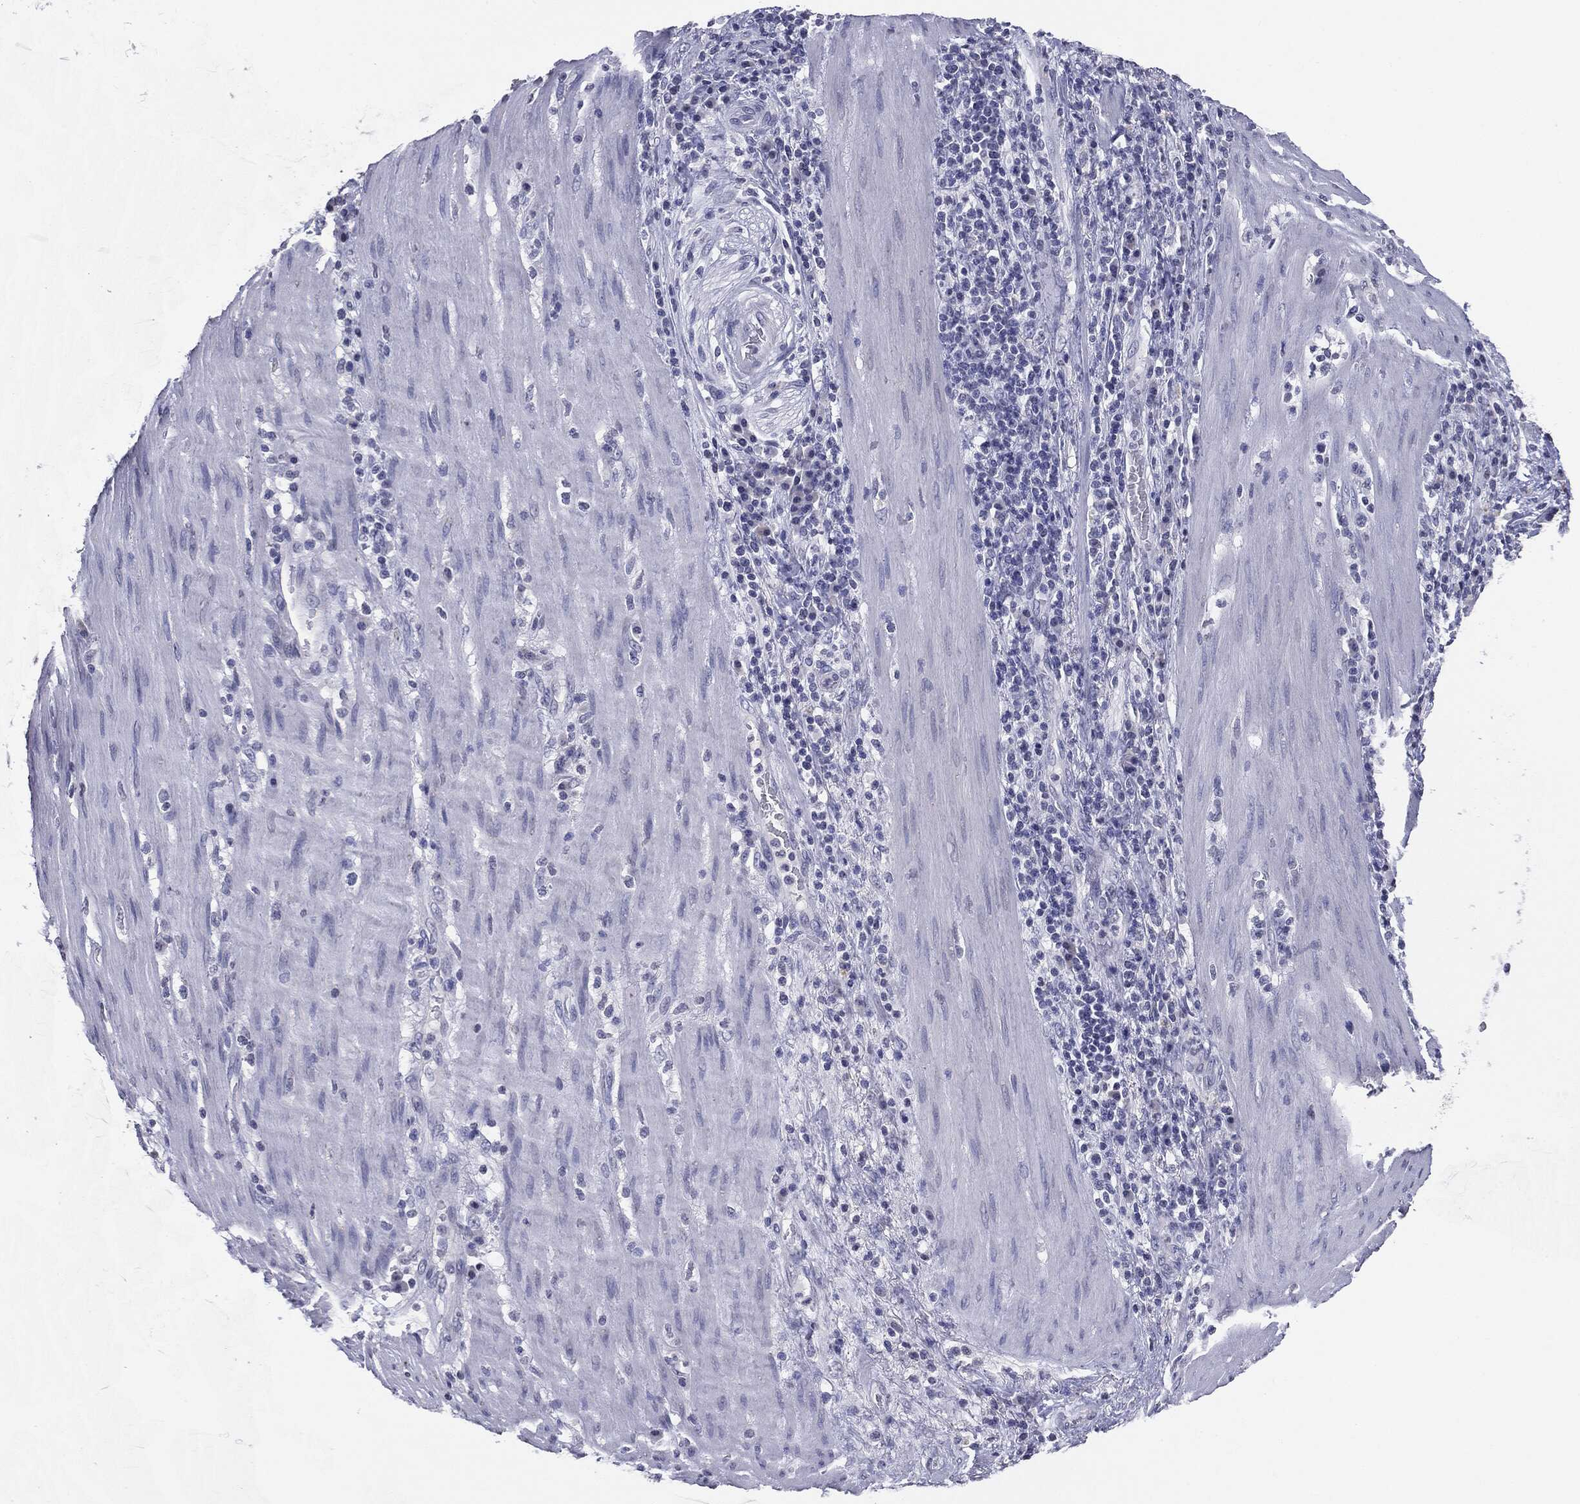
{"staining": {"intensity": "negative", "quantity": "none", "location": "none"}, "tissue": "stomach cancer", "cell_type": "Tumor cells", "image_type": "cancer", "snomed": [{"axis": "morphology", "description": "Adenocarcinoma, NOS"}, {"axis": "topography", "description": "Stomach"}], "caption": "The immunohistochemistry histopathology image has no significant expression in tumor cells of stomach cancer (adenocarcinoma) tissue.", "gene": "SERPINB4", "patient": {"sex": "male", "age": 54}}